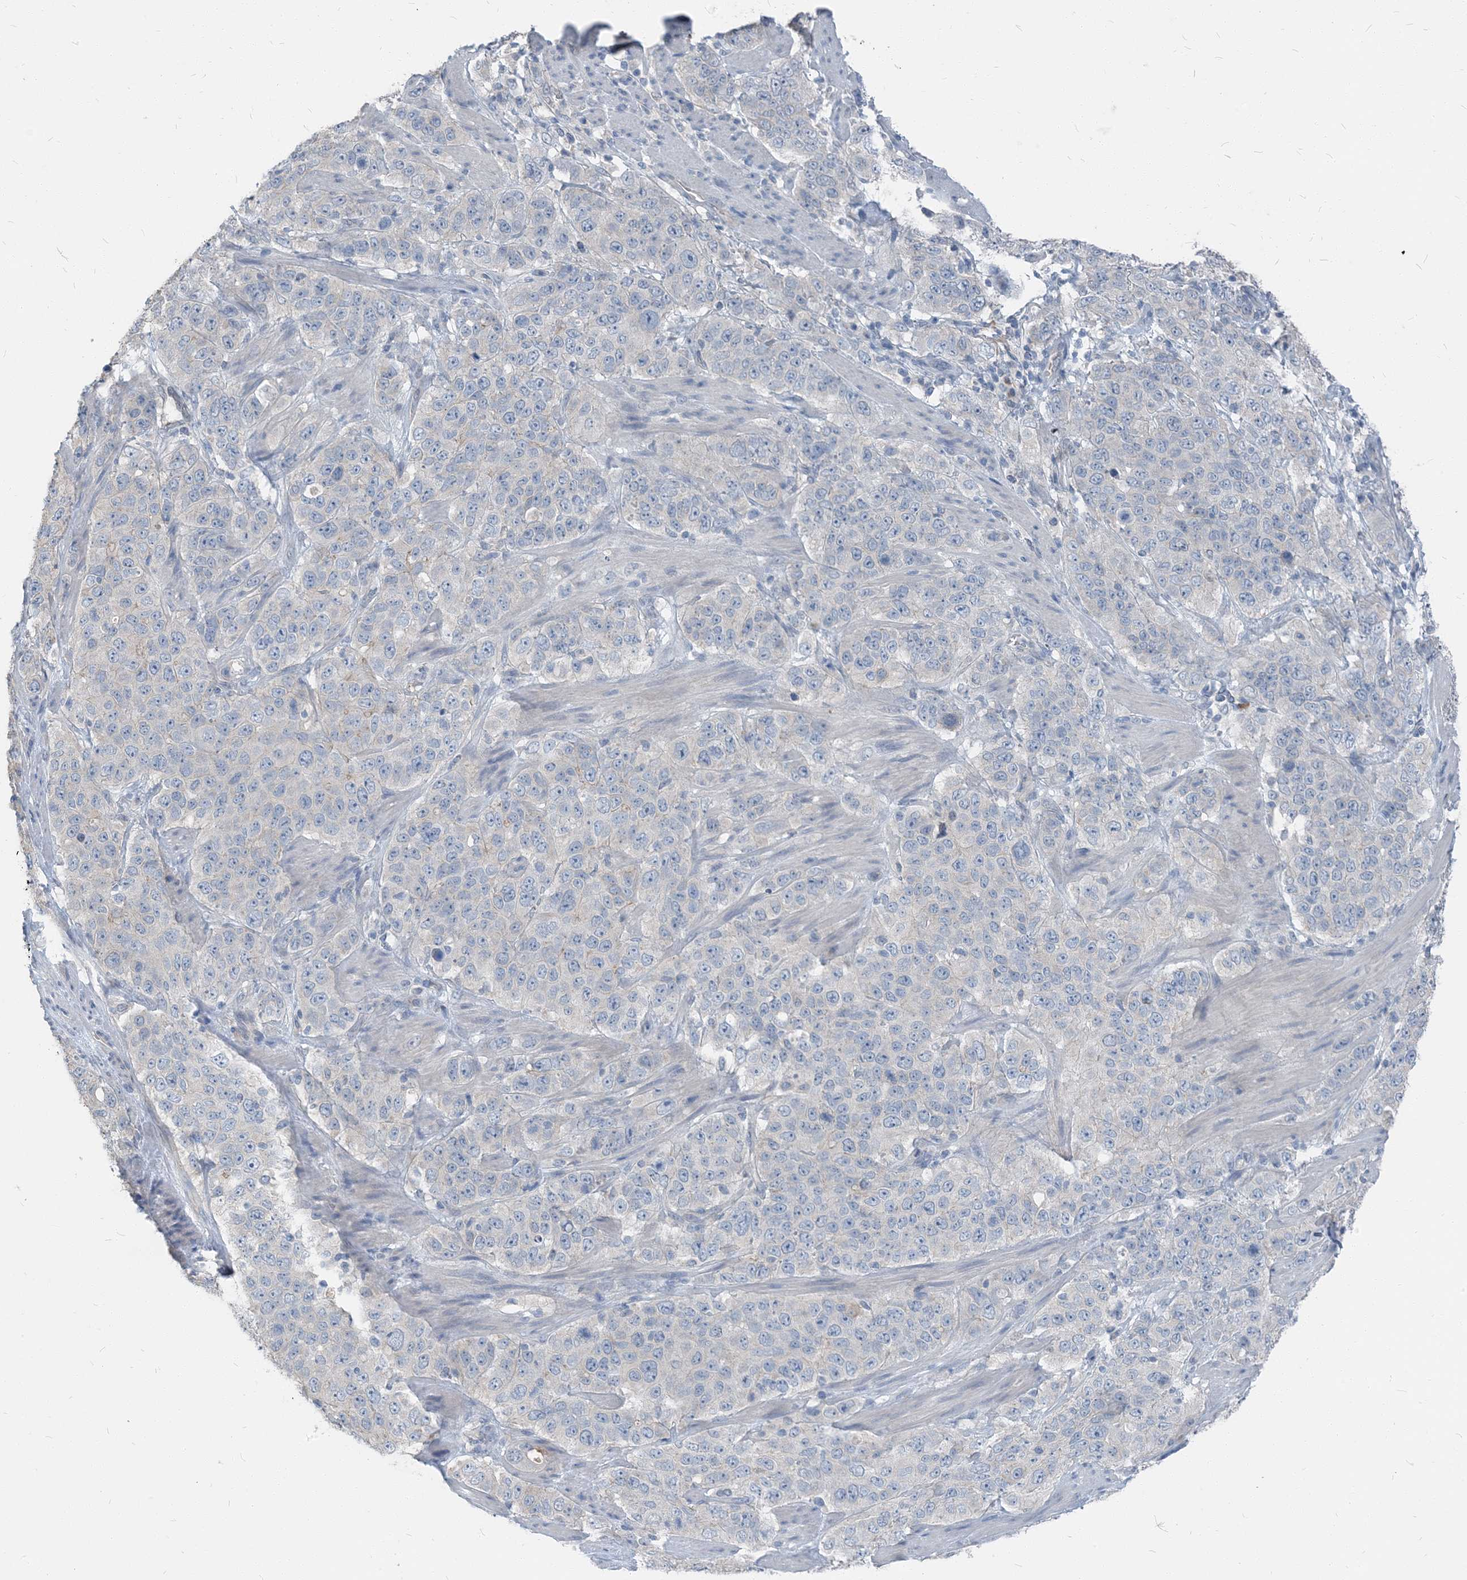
{"staining": {"intensity": "negative", "quantity": "none", "location": "none"}, "tissue": "stomach cancer", "cell_type": "Tumor cells", "image_type": "cancer", "snomed": [{"axis": "morphology", "description": "Adenocarcinoma, NOS"}, {"axis": "topography", "description": "Stomach"}], "caption": "Tumor cells show no significant protein positivity in adenocarcinoma (stomach).", "gene": "NCOA7", "patient": {"sex": "male", "age": 48}}